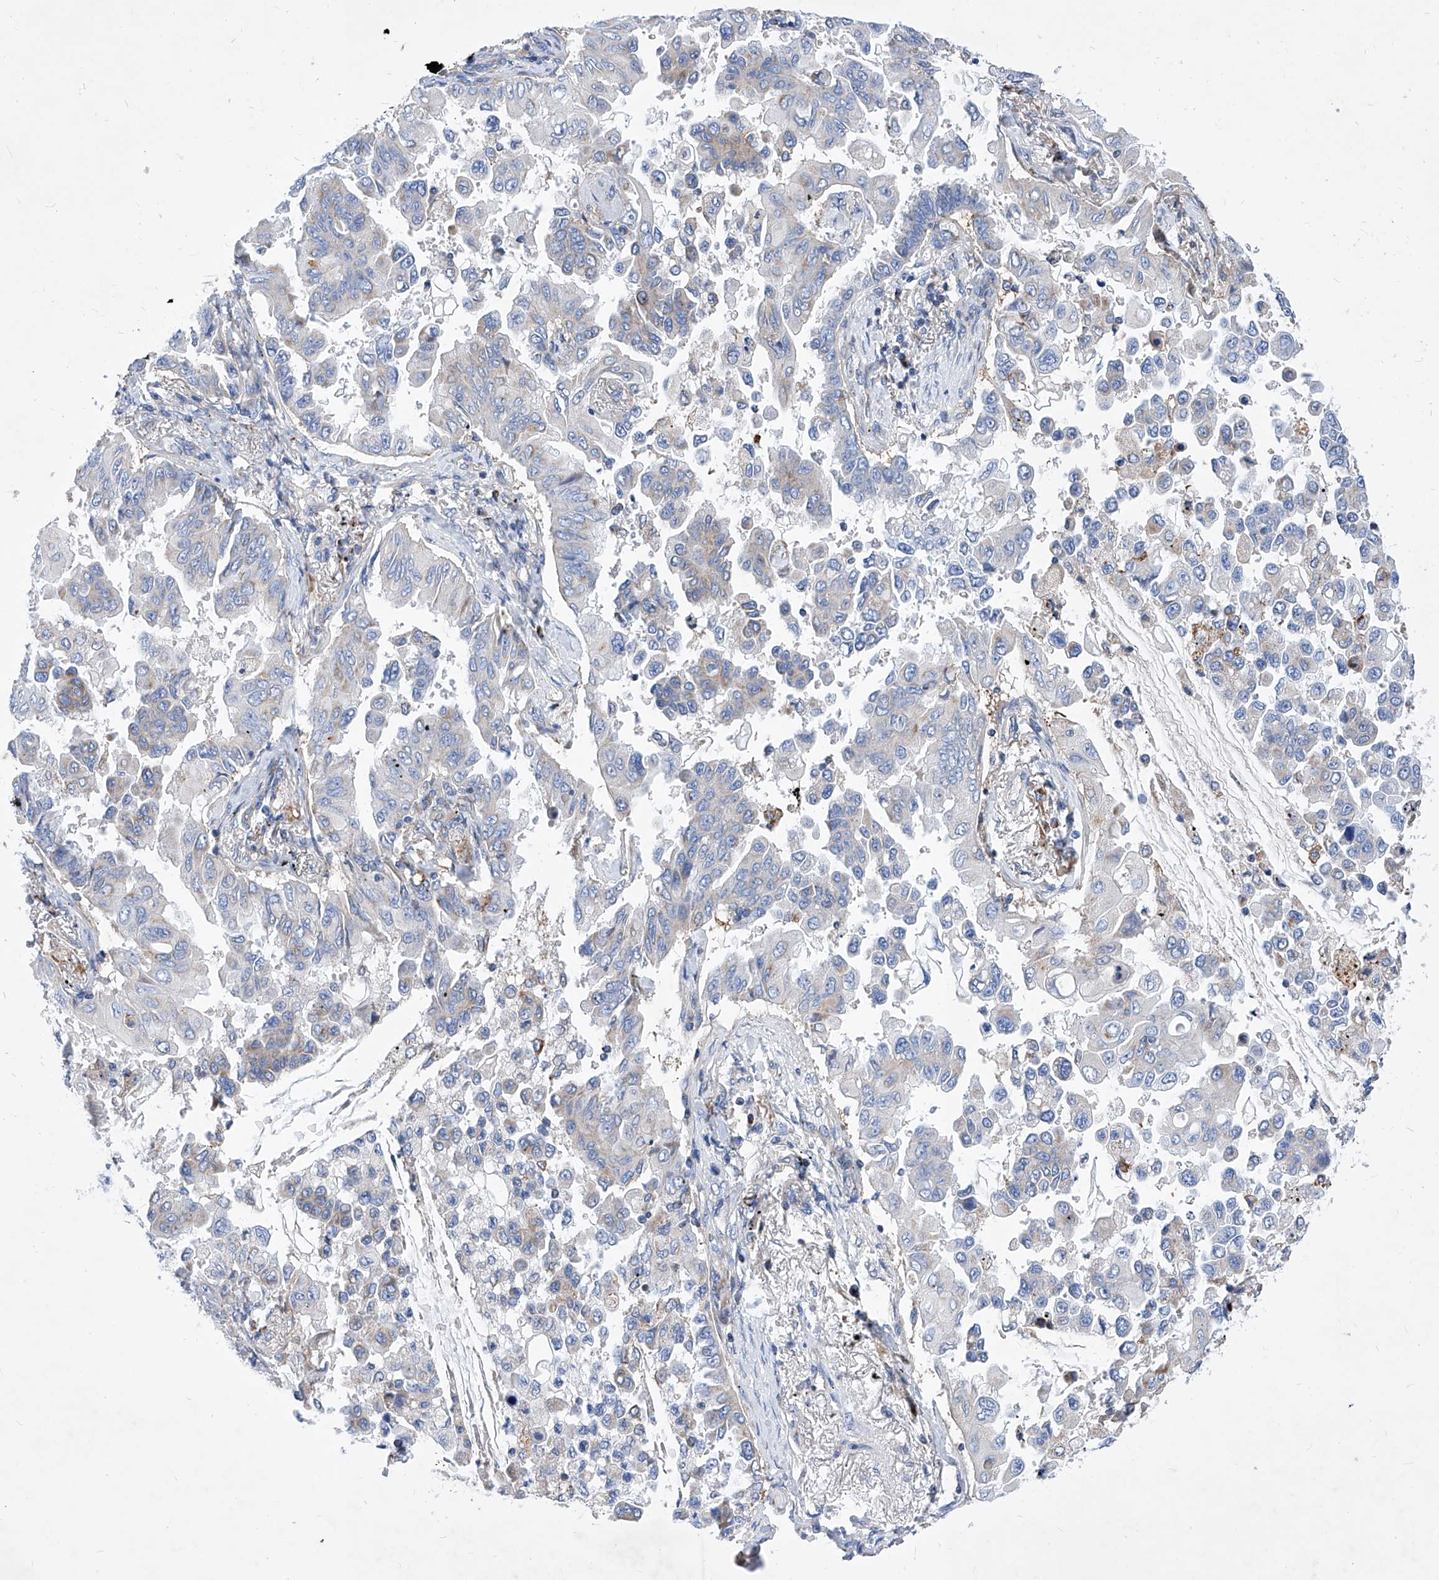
{"staining": {"intensity": "weak", "quantity": "<25%", "location": "cytoplasmic/membranous"}, "tissue": "lung cancer", "cell_type": "Tumor cells", "image_type": "cancer", "snomed": [{"axis": "morphology", "description": "Adenocarcinoma, NOS"}, {"axis": "topography", "description": "Lung"}], "caption": "IHC image of neoplastic tissue: lung cancer (adenocarcinoma) stained with DAB exhibits no significant protein positivity in tumor cells. (DAB IHC, high magnification).", "gene": "HRNR", "patient": {"sex": "female", "age": 67}}